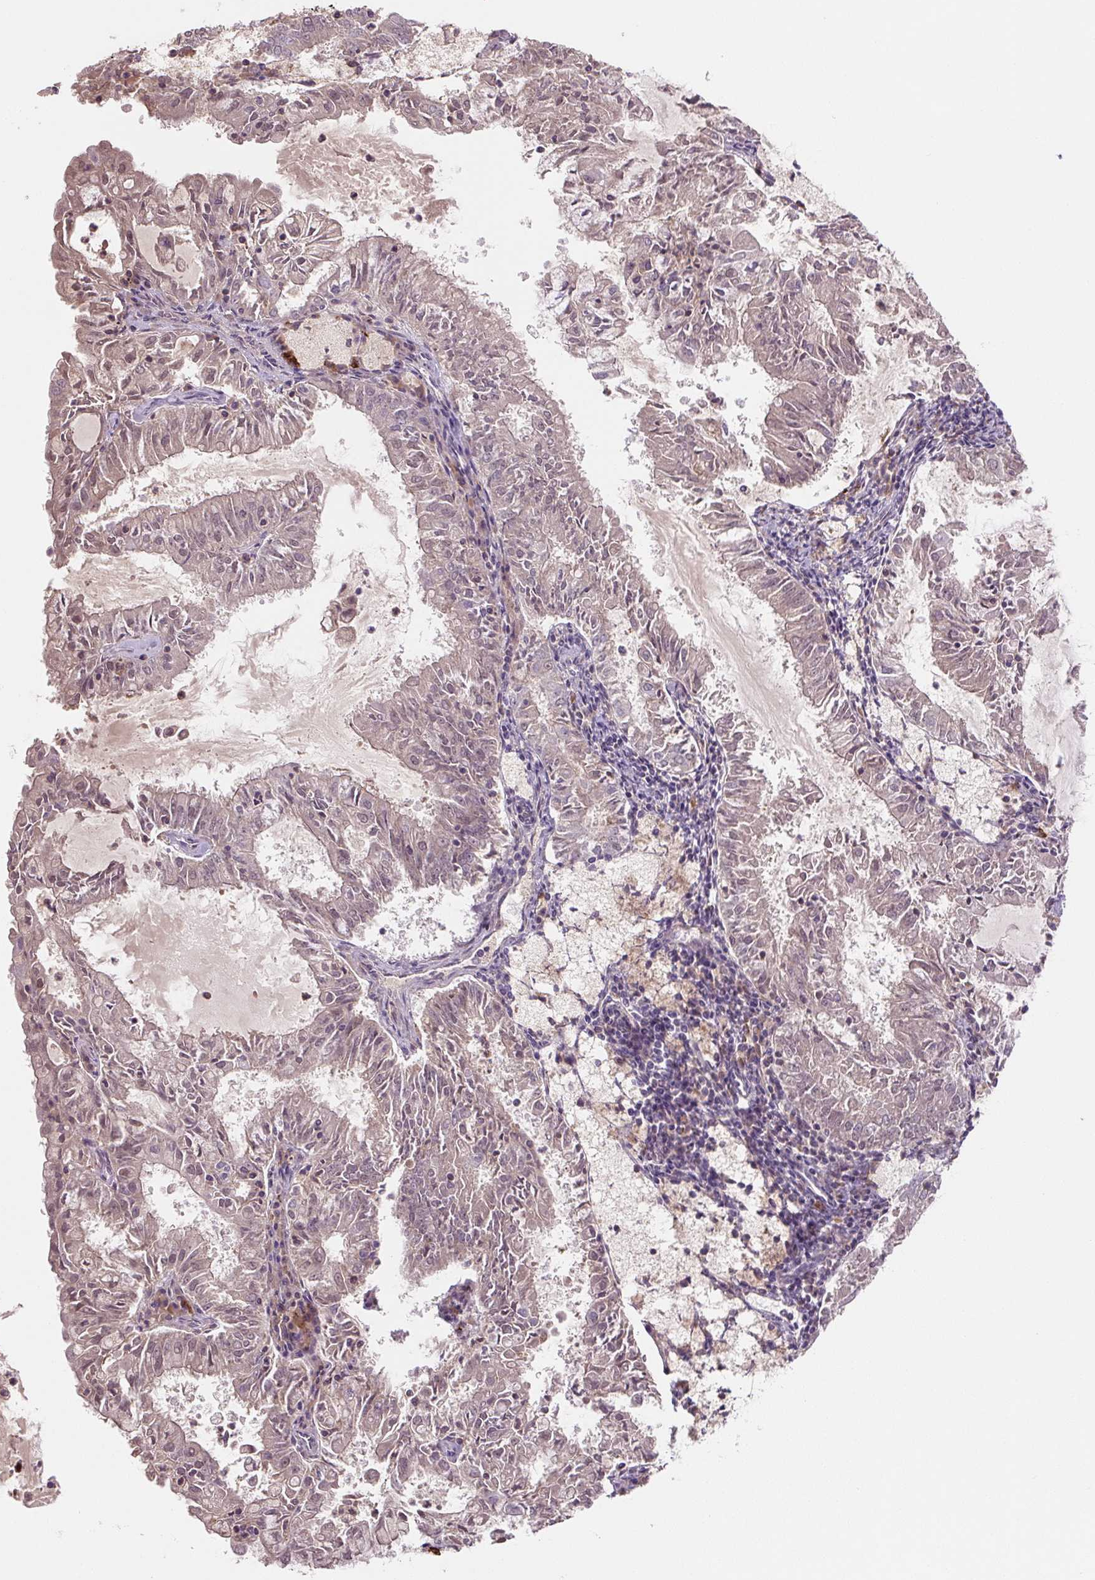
{"staining": {"intensity": "weak", "quantity": "25%-75%", "location": "nuclear"}, "tissue": "endometrial cancer", "cell_type": "Tumor cells", "image_type": "cancer", "snomed": [{"axis": "morphology", "description": "Adenocarcinoma, NOS"}, {"axis": "topography", "description": "Endometrium"}], "caption": "DAB (3,3'-diaminobenzidine) immunohistochemical staining of human endometrial adenocarcinoma exhibits weak nuclear protein staining in about 25%-75% of tumor cells. Immunohistochemistry stains the protein of interest in brown and the nuclei are stained blue.", "gene": "C2orf73", "patient": {"sex": "female", "age": 57}}